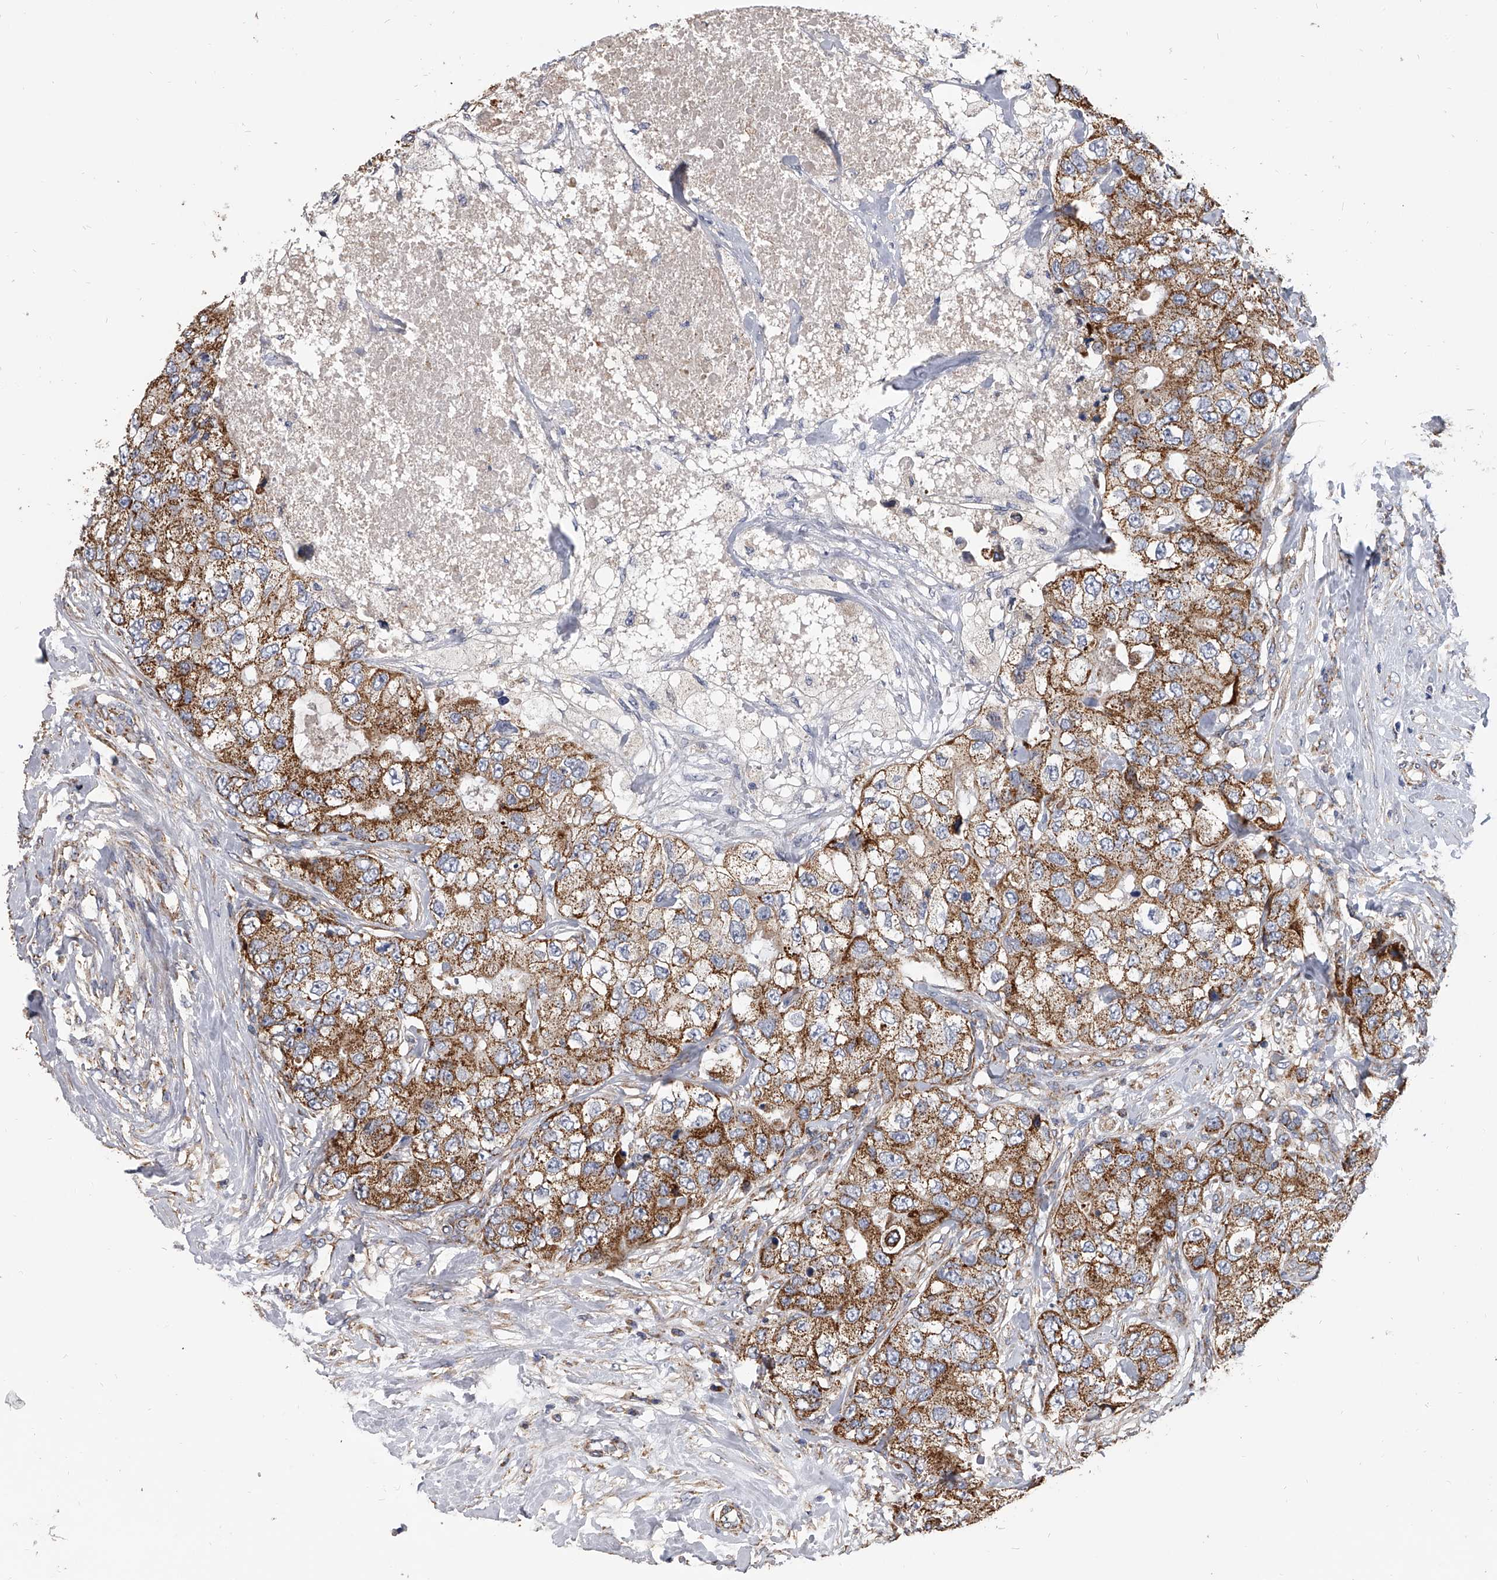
{"staining": {"intensity": "moderate", "quantity": ">75%", "location": "cytoplasmic/membranous"}, "tissue": "breast cancer", "cell_type": "Tumor cells", "image_type": "cancer", "snomed": [{"axis": "morphology", "description": "Duct carcinoma"}, {"axis": "topography", "description": "Breast"}], "caption": "Immunohistochemical staining of human breast cancer (infiltrating ductal carcinoma) displays moderate cytoplasmic/membranous protein positivity in about >75% of tumor cells. (Stains: DAB in brown, nuclei in blue, Microscopy: brightfield microscopy at high magnification).", "gene": "MRPL28", "patient": {"sex": "female", "age": 62}}